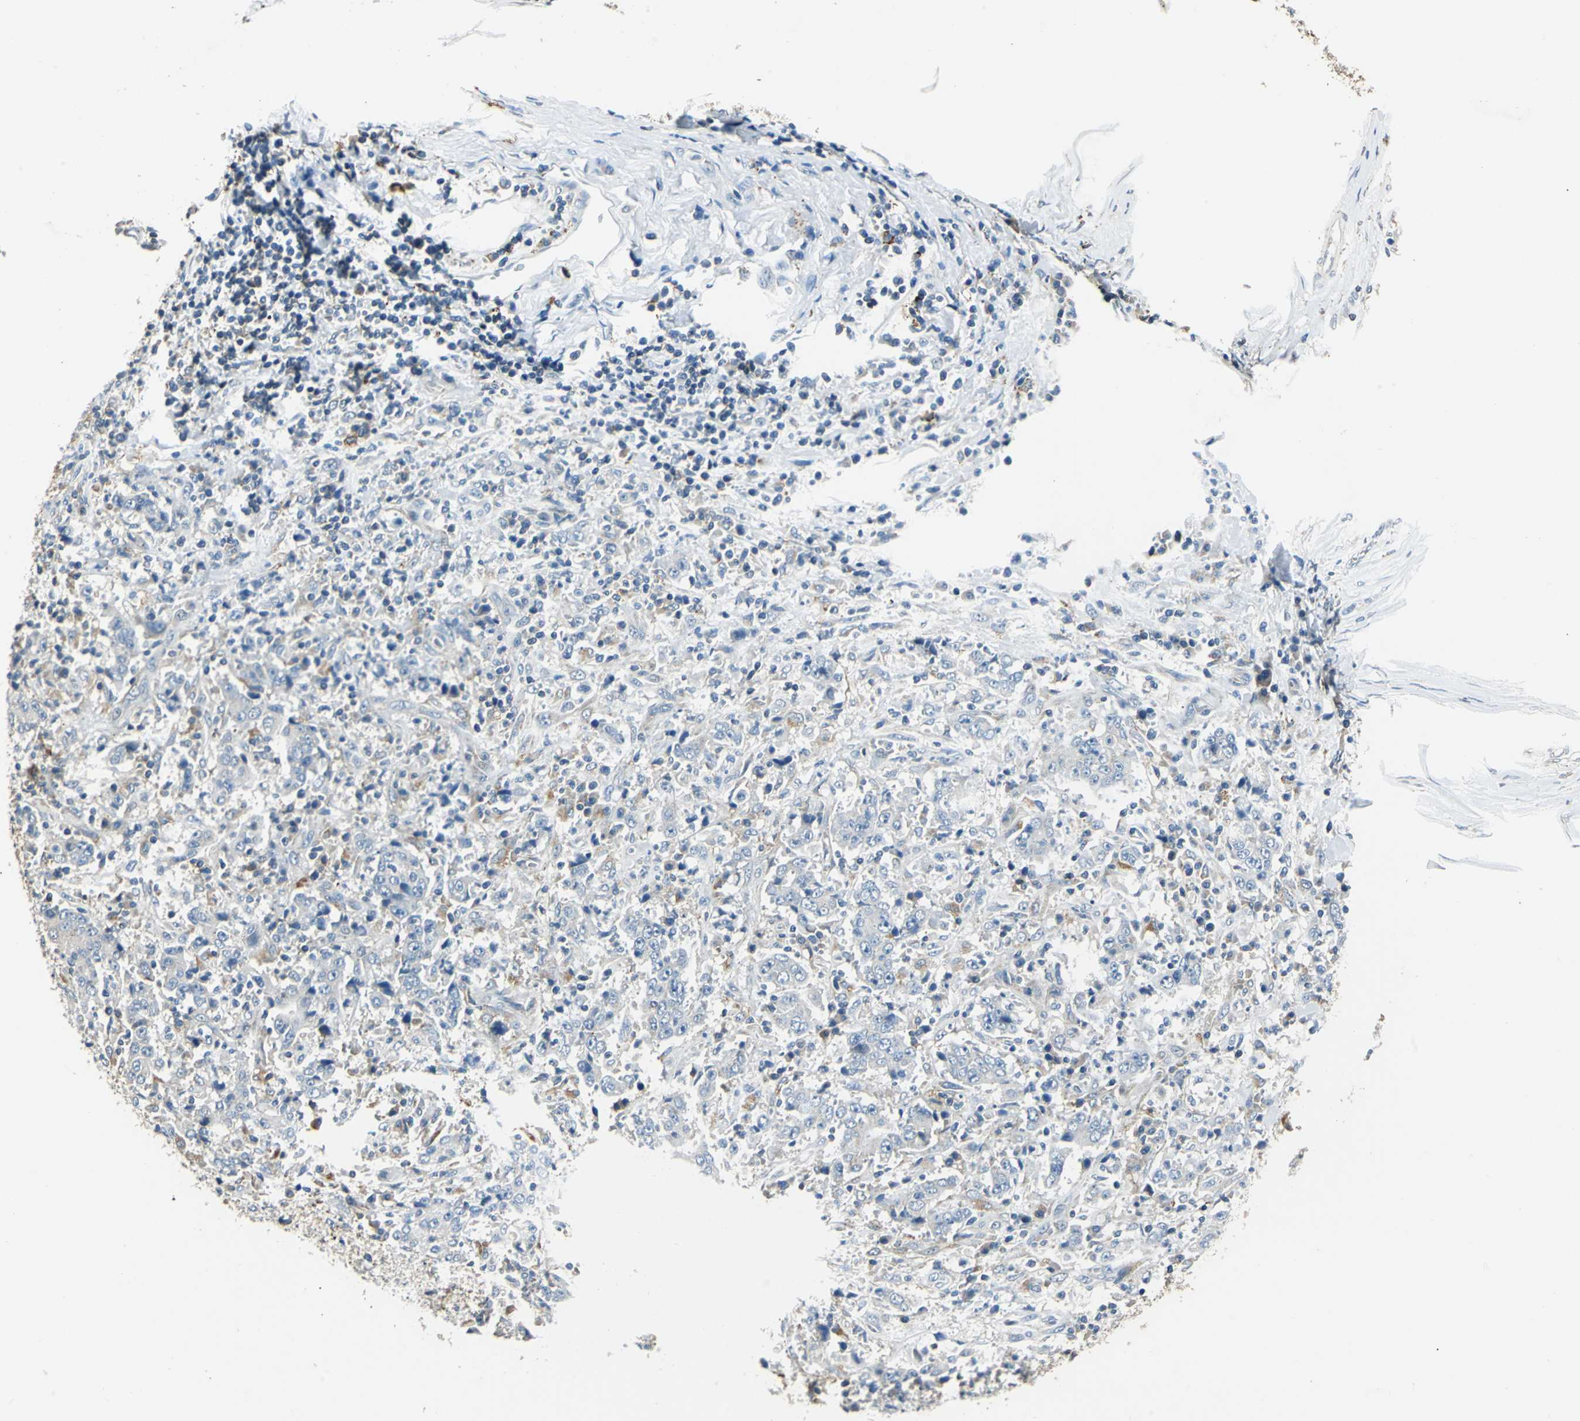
{"staining": {"intensity": "weak", "quantity": "<25%", "location": "cytoplasmic/membranous"}, "tissue": "stomach cancer", "cell_type": "Tumor cells", "image_type": "cancer", "snomed": [{"axis": "morphology", "description": "Normal tissue, NOS"}, {"axis": "morphology", "description": "Adenocarcinoma, NOS"}, {"axis": "topography", "description": "Stomach, upper"}, {"axis": "topography", "description": "Stomach"}], "caption": "DAB immunohistochemical staining of human adenocarcinoma (stomach) displays no significant positivity in tumor cells. (DAB immunohistochemistry visualized using brightfield microscopy, high magnification).", "gene": "NIT1", "patient": {"sex": "male", "age": 59}}